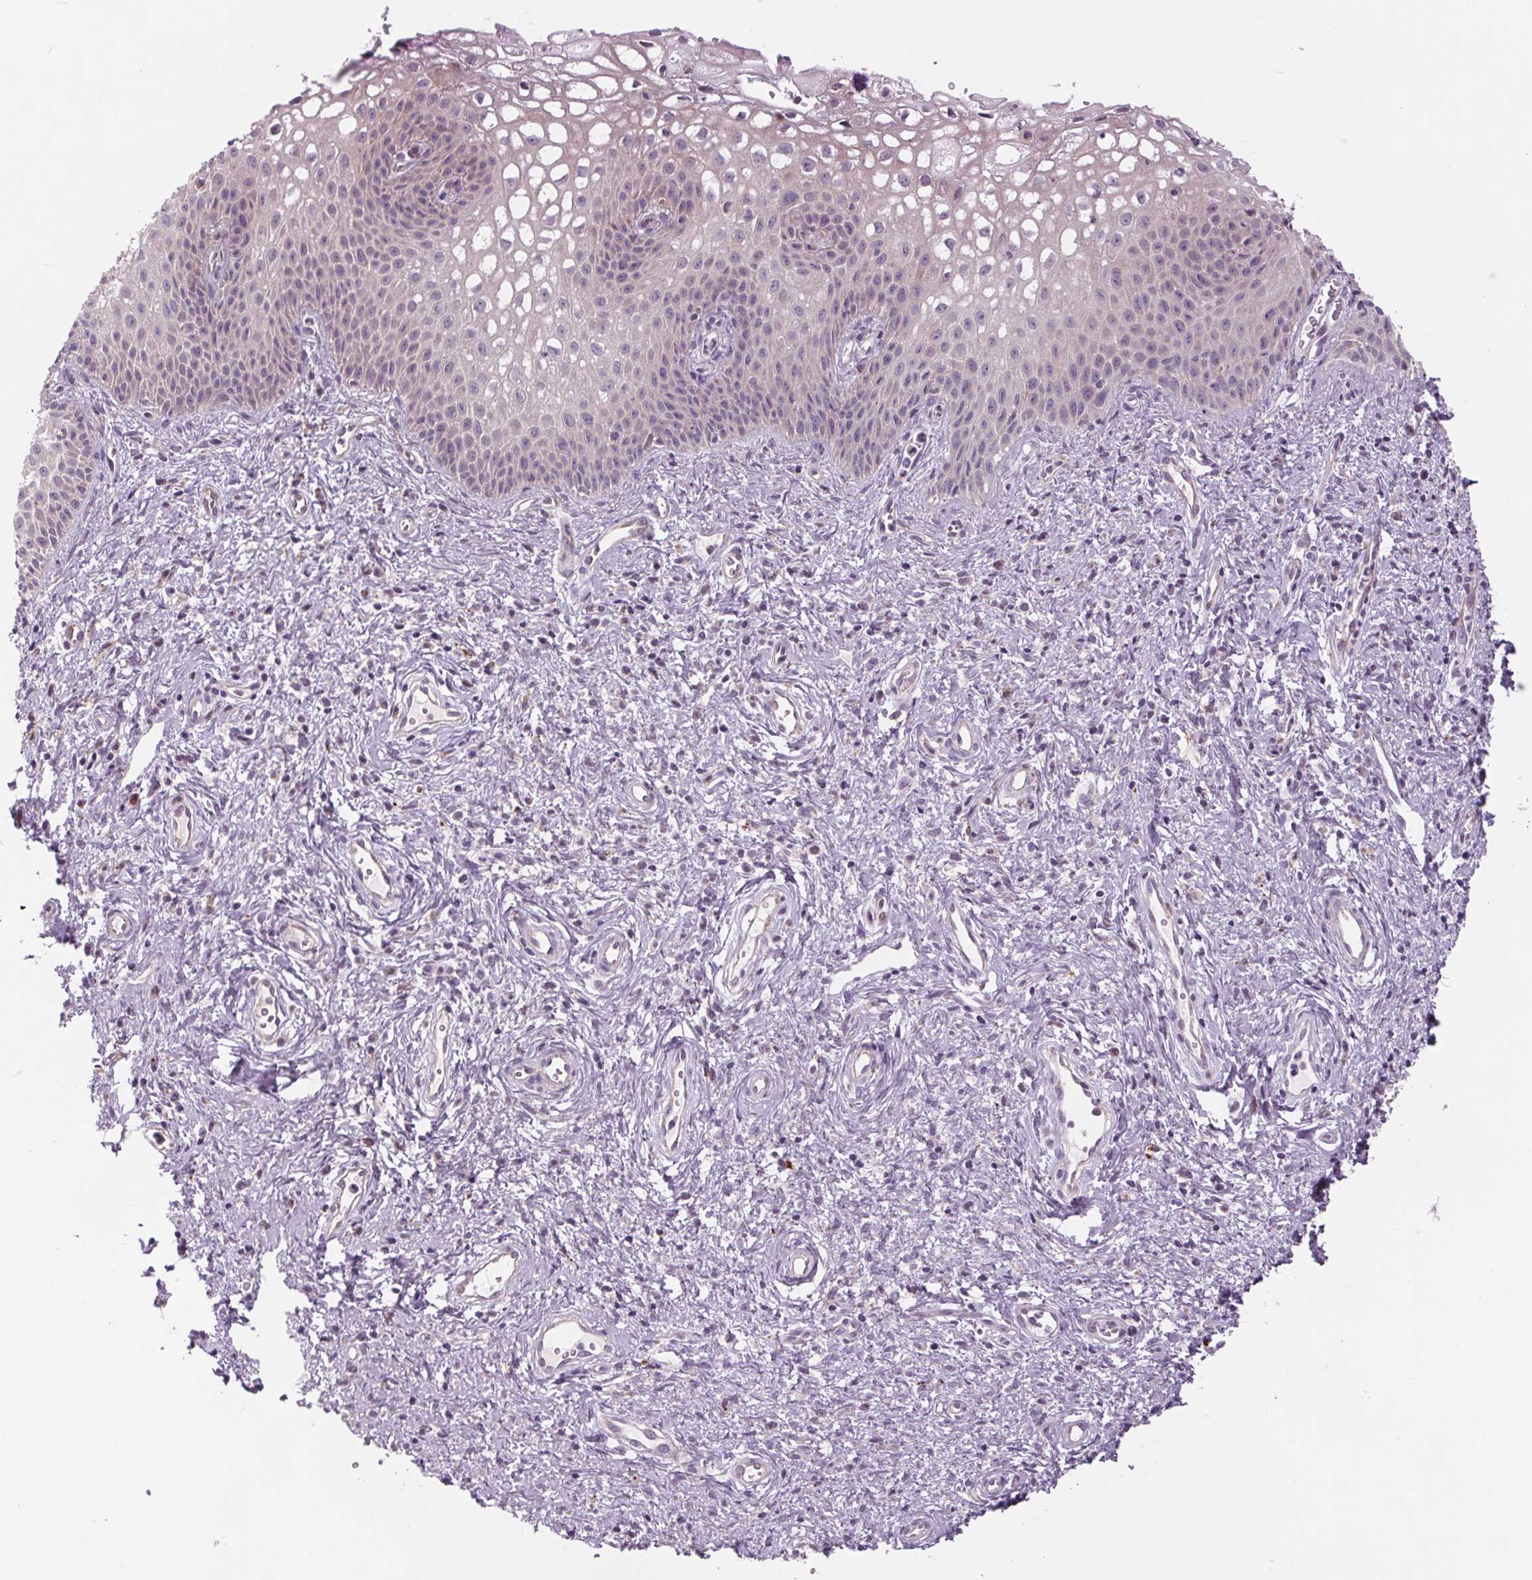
{"staining": {"intensity": "negative", "quantity": "none", "location": "none"}, "tissue": "cervical cancer", "cell_type": "Tumor cells", "image_type": "cancer", "snomed": [{"axis": "morphology", "description": "Squamous cell carcinoma, NOS"}, {"axis": "topography", "description": "Cervix"}], "caption": "Immunohistochemistry (IHC) photomicrograph of cervical cancer stained for a protein (brown), which exhibits no expression in tumor cells. The staining is performed using DAB (3,3'-diaminobenzidine) brown chromogen with nuclei counter-stained in using hematoxylin.", "gene": "SAMD5", "patient": {"sex": "female", "age": 30}}